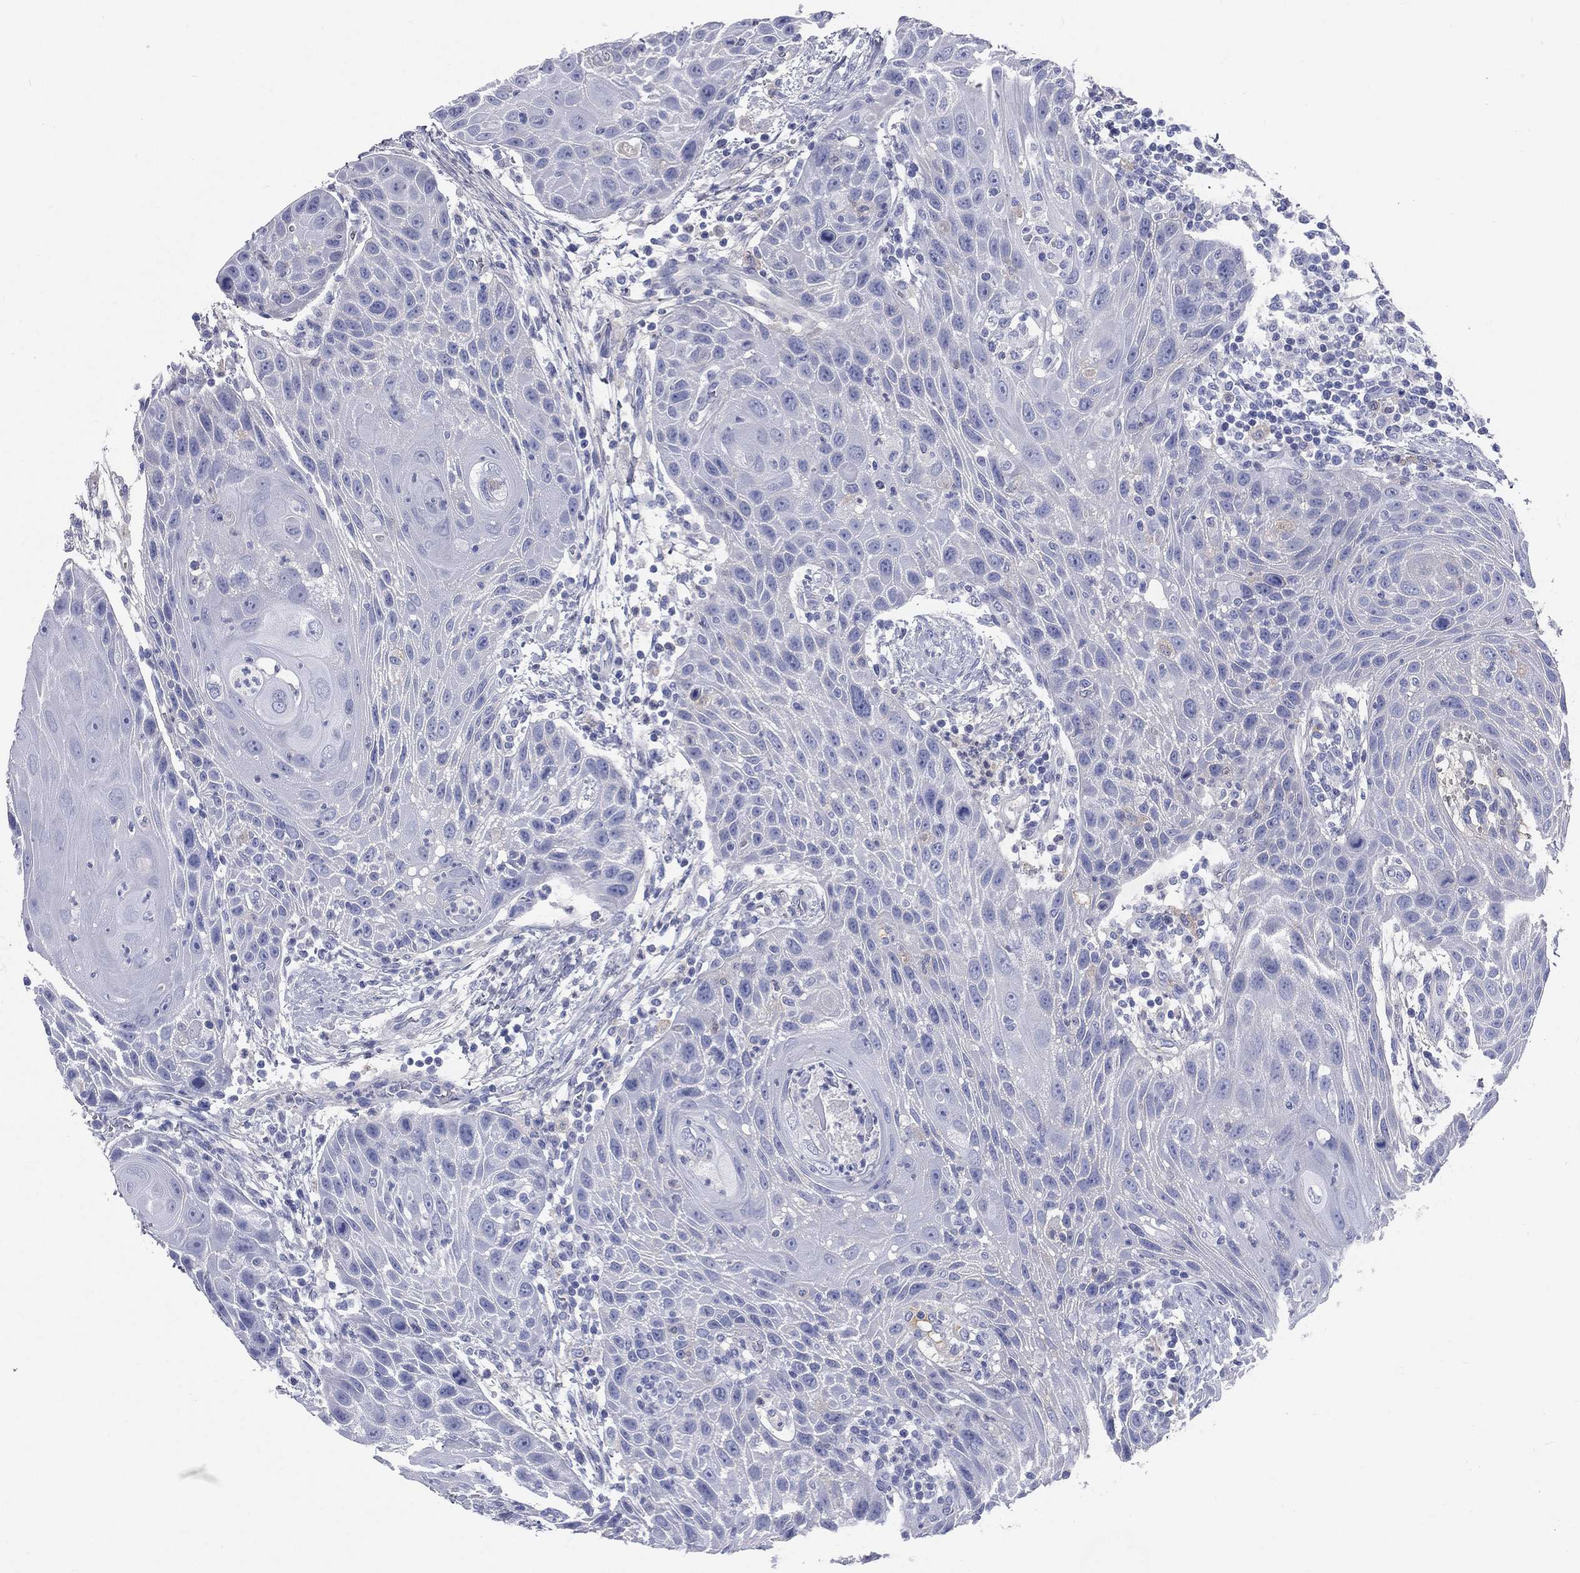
{"staining": {"intensity": "negative", "quantity": "none", "location": "none"}, "tissue": "head and neck cancer", "cell_type": "Tumor cells", "image_type": "cancer", "snomed": [{"axis": "morphology", "description": "Squamous cell carcinoma, NOS"}, {"axis": "topography", "description": "Head-Neck"}], "caption": "DAB immunohistochemical staining of head and neck squamous cell carcinoma reveals no significant expression in tumor cells.", "gene": "HP", "patient": {"sex": "male", "age": 69}}